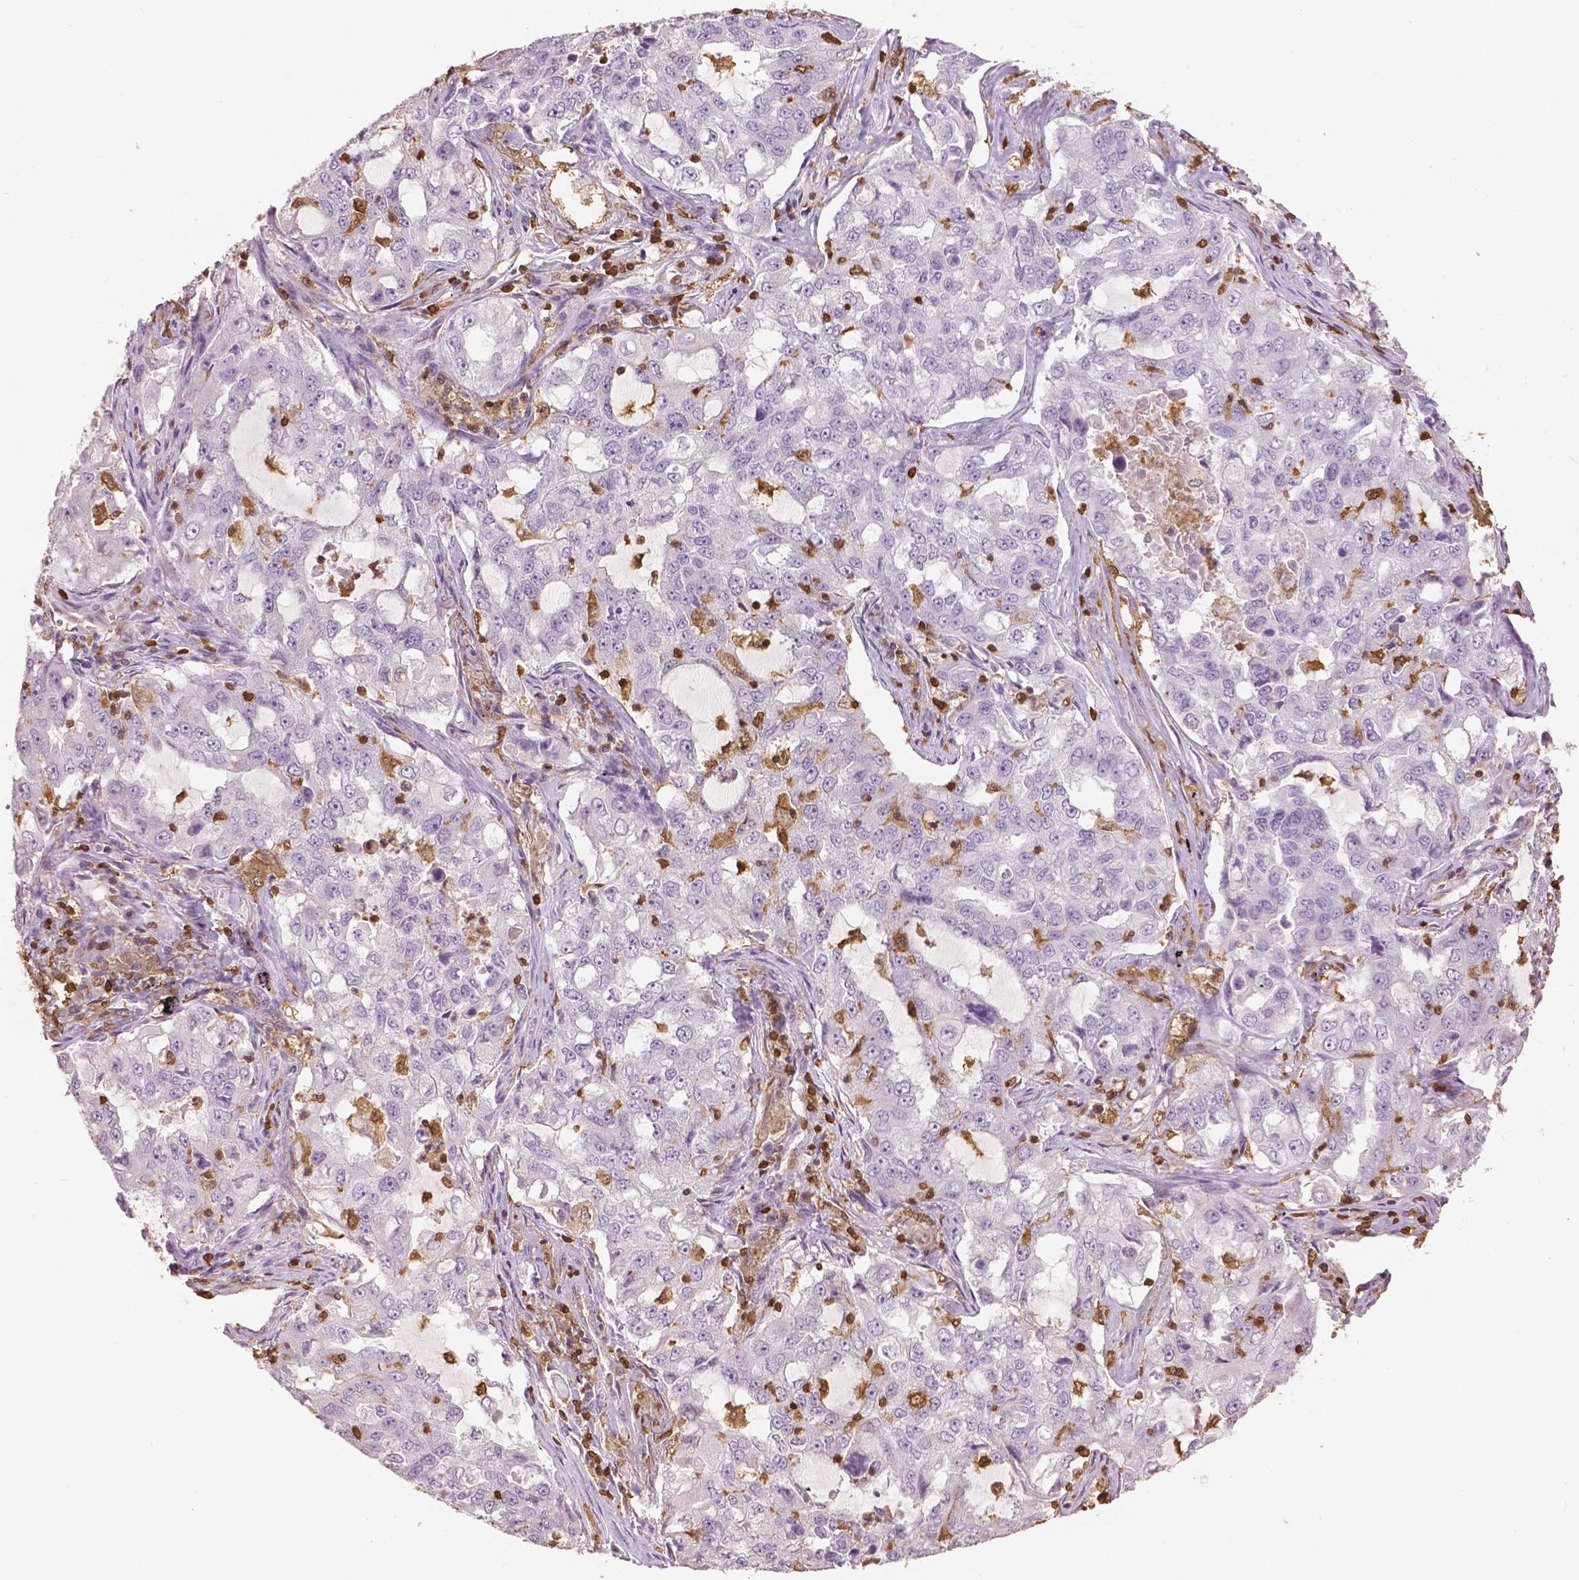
{"staining": {"intensity": "negative", "quantity": "none", "location": "none"}, "tissue": "lung cancer", "cell_type": "Tumor cells", "image_type": "cancer", "snomed": [{"axis": "morphology", "description": "Adenocarcinoma, NOS"}, {"axis": "topography", "description": "Lung"}], "caption": "DAB (3,3'-diaminobenzidine) immunohistochemical staining of lung adenocarcinoma displays no significant expression in tumor cells.", "gene": "S100A4", "patient": {"sex": "female", "age": 61}}